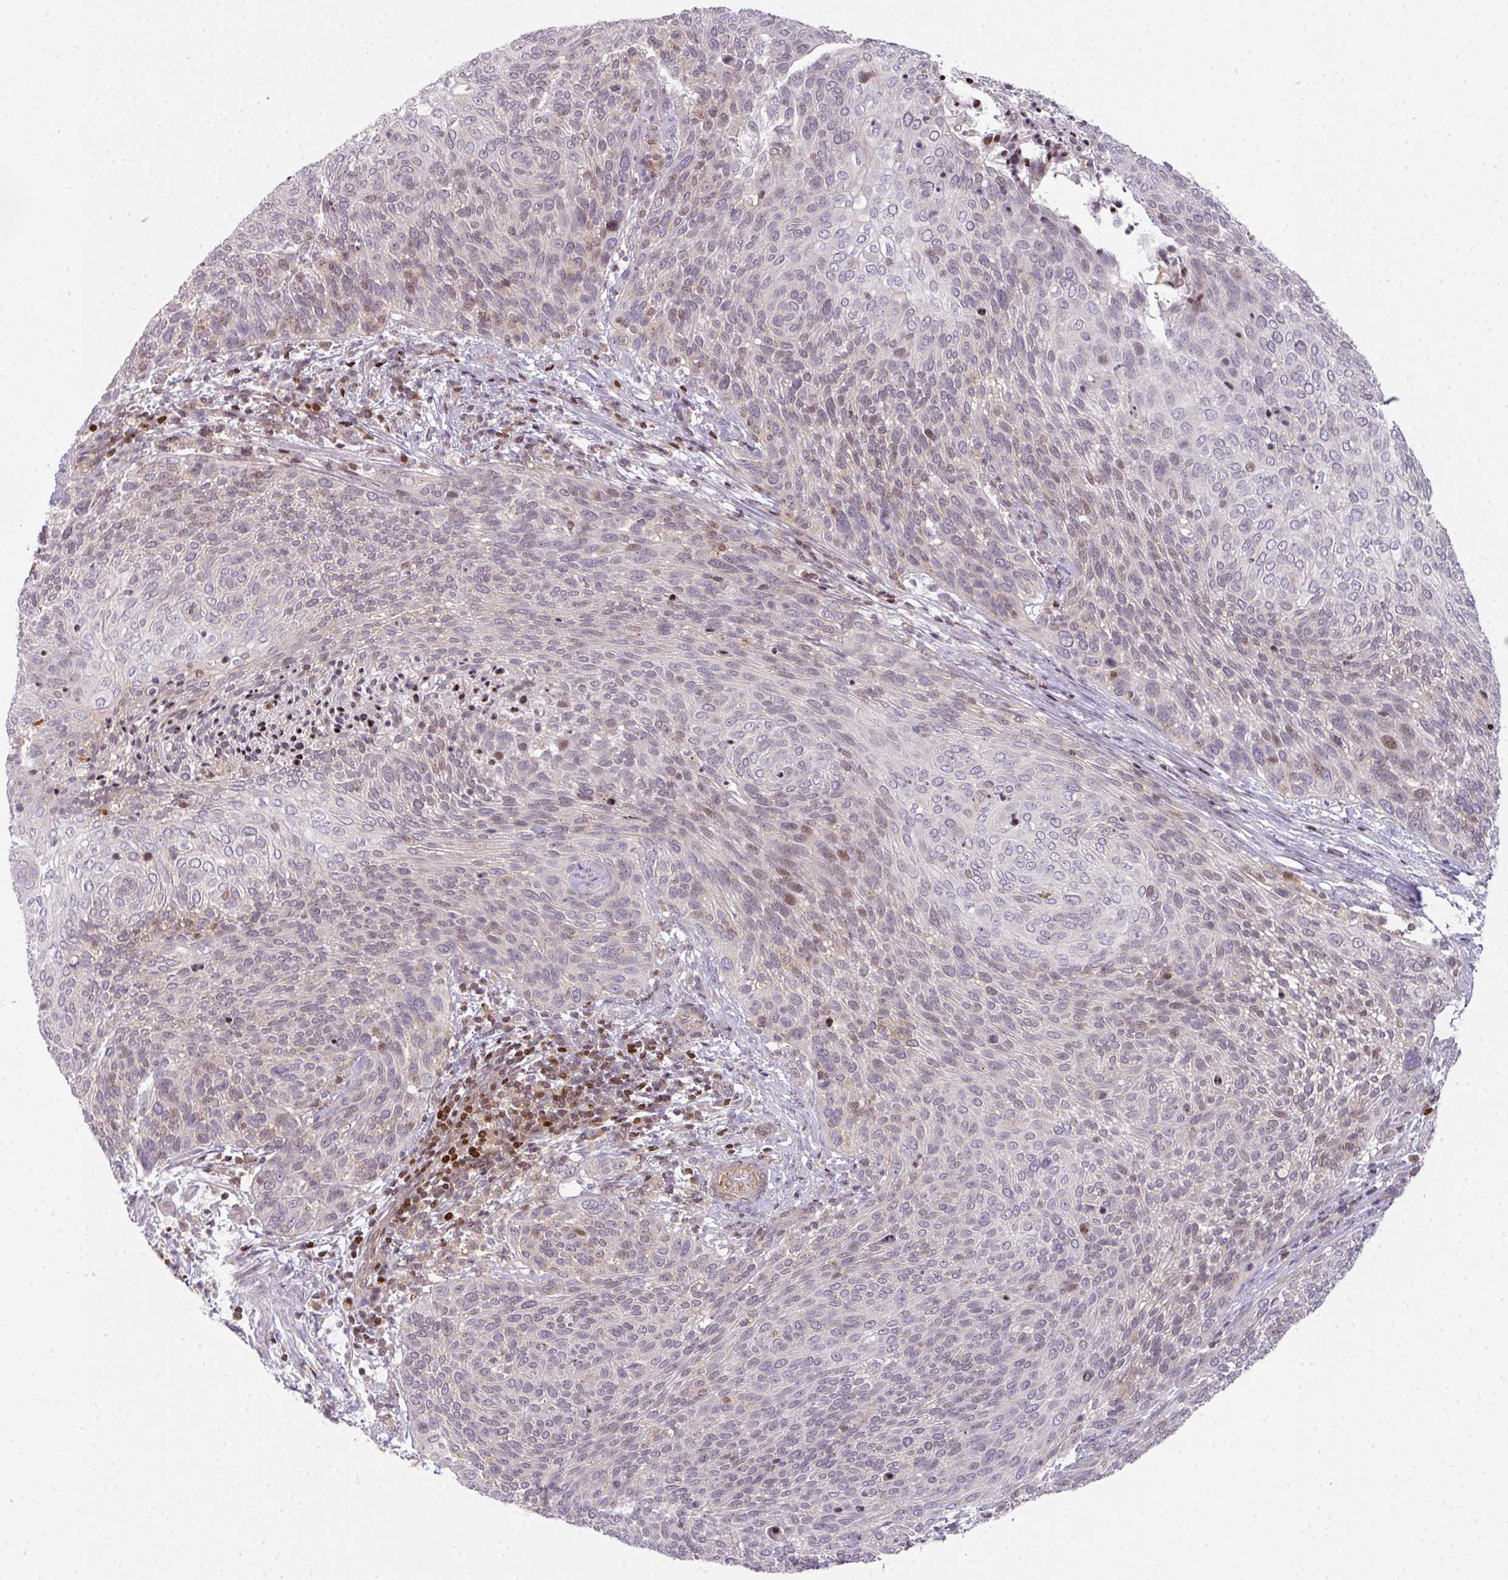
{"staining": {"intensity": "weak", "quantity": "<25%", "location": "nuclear"}, "tissue": "cervical cancer", "cell_type": "Tumor cells", "image_type": "cancer", "snomed": [{"axis": "morphology", "description": "Squamous cell carcinoma, NOS"}, {"axis": "topography", "description": "Cervix"}], "caption": "This histopathology image is of cervical cancer stained with immunohistochemistry to label a protein in brown with the nuclei are counter-stained blue. There is no positivity in tumor cells. The staining is performed using DAB brown chromogen with nuclei counter-stained in using hematoxylin.", "gene": "STAT5A", "patient": {"sex": "female", "age": 31}}